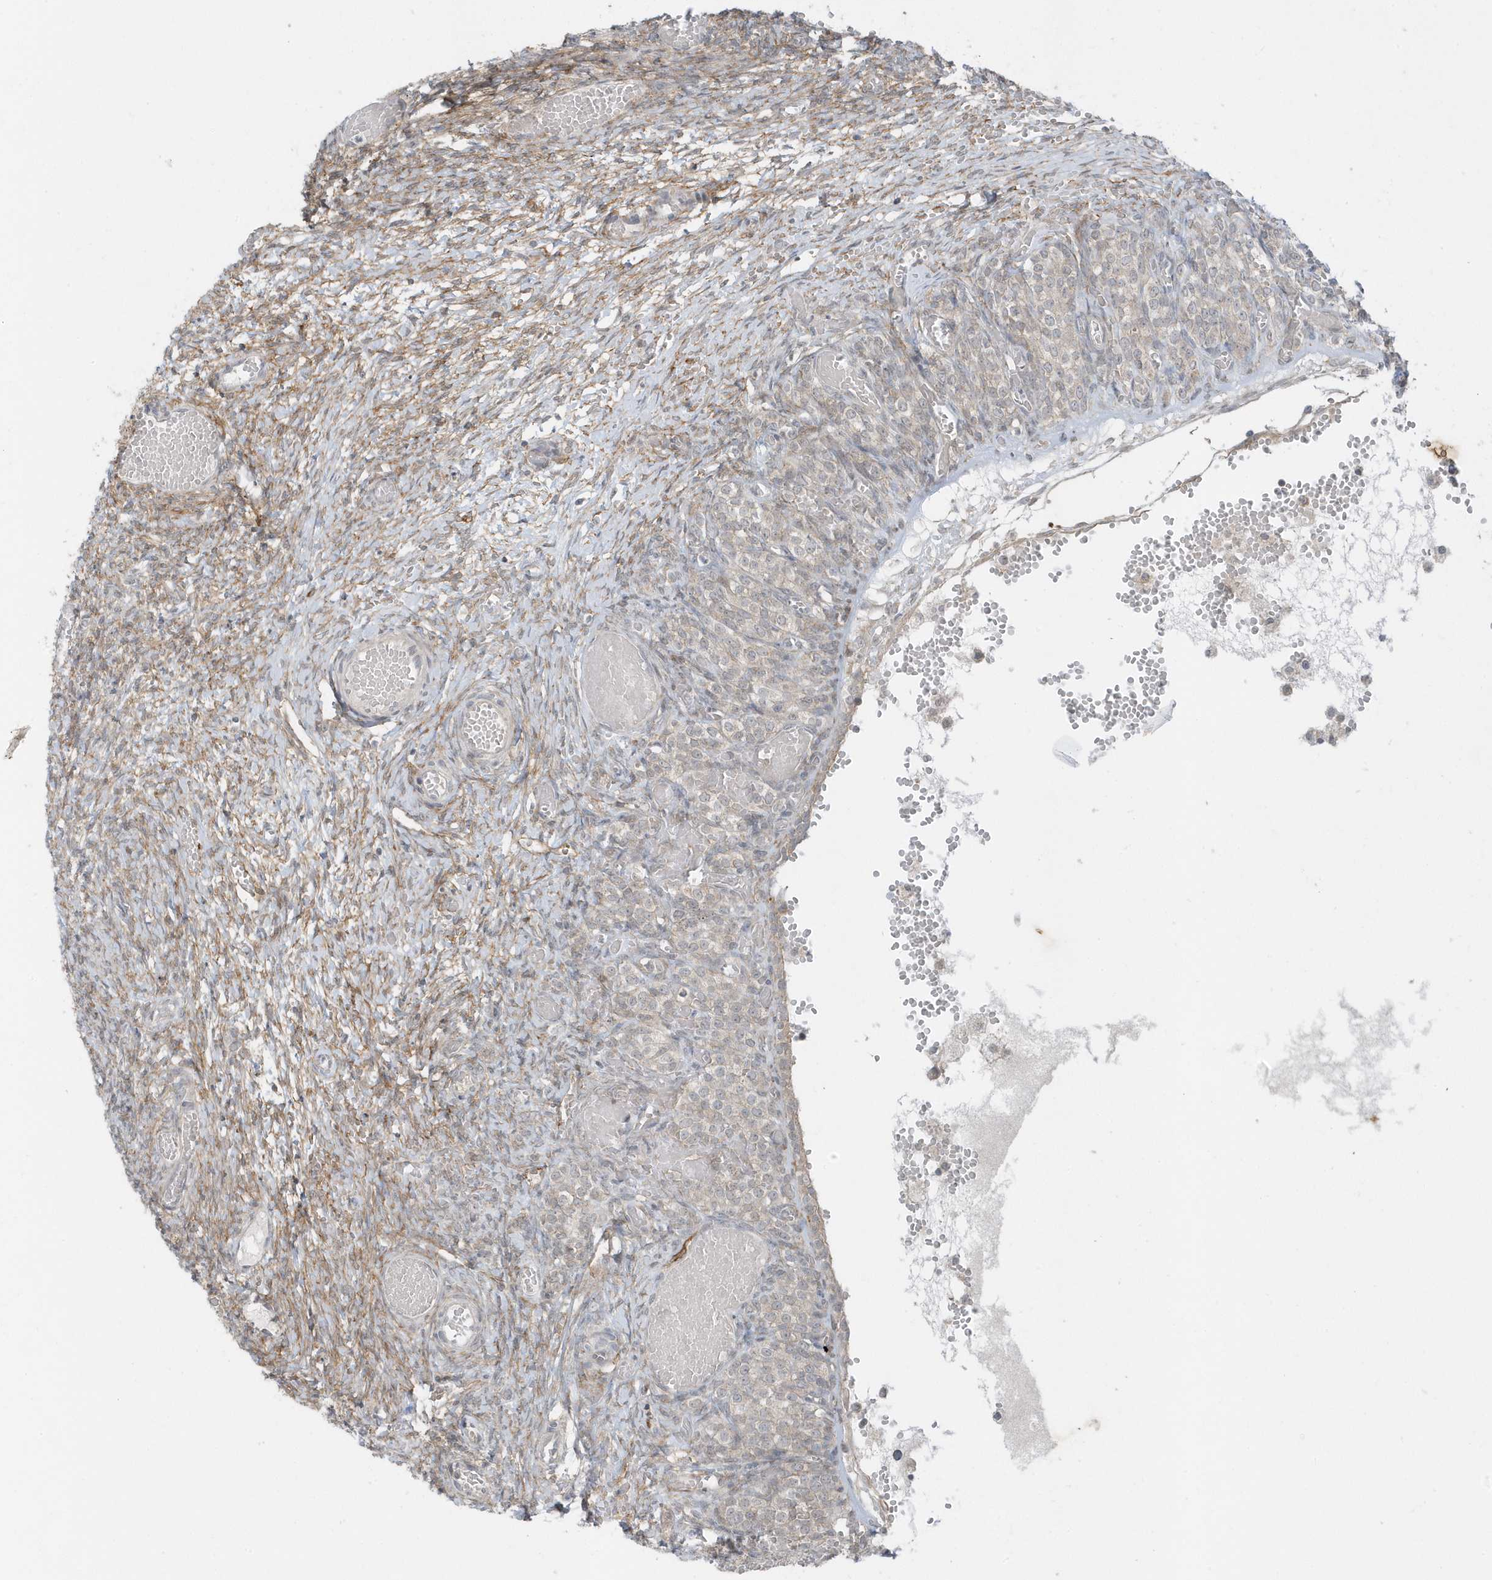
{"staining": {"intensity": "negative", "quantity": "none", "location": "none"}, "tissue": "ovary", "cell_type": "Follicle cells", "image_type": "normal", "snomed": [{"axis": "morphology", "description": "Adenocarcinoma, NOS"}, {"axis": "topography", "description": "Endometrium"}], "caption": "IHC photomicrograph of unremarkable ovary: ovary stained with DAB (3,3'-diaminobenzidine) demonstrates no significant protein staining in follicle cells.", "gene": "PARD3B", "patient": {"sex": "female", "age": 32}}